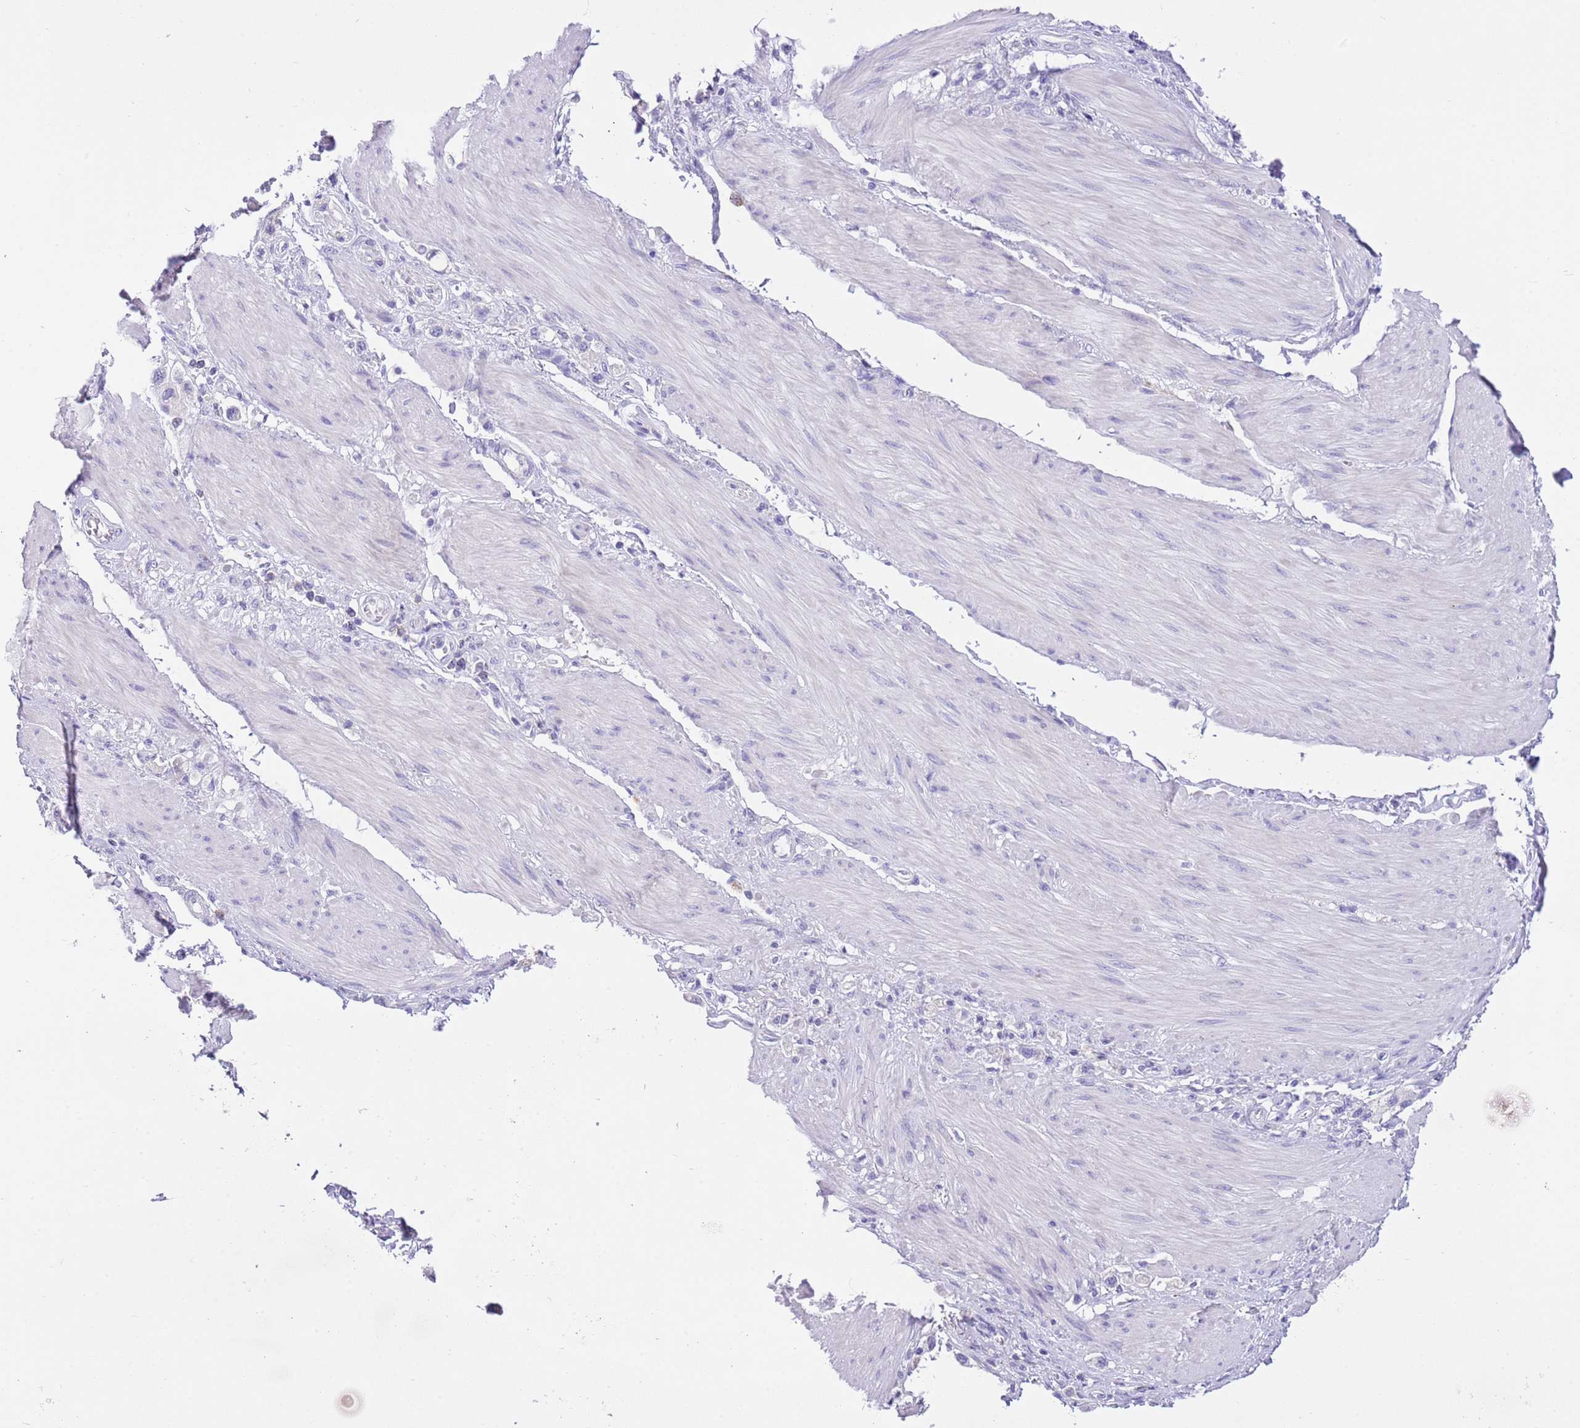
{"staining": {"intensity": "negative", "quantity": "none", "location": "none"}, "tissue": "stomach cancer", "cell_type": "Tumor cells", "image_type": "cancer", "snomed": [{"axis": "morphology", "description": "Adenocarcinoma, NOS"}, {"axis": "topography", "description": "Stomach"}], "caption": "Immunohistochemistry (IHC) image of neoplastic tissue: human stomach cancer stained with DAB demonstrates no significant protein staining in tumor cells.", "gene": "CLEC2A", "patient": {"sex": "female", "age": 65}}